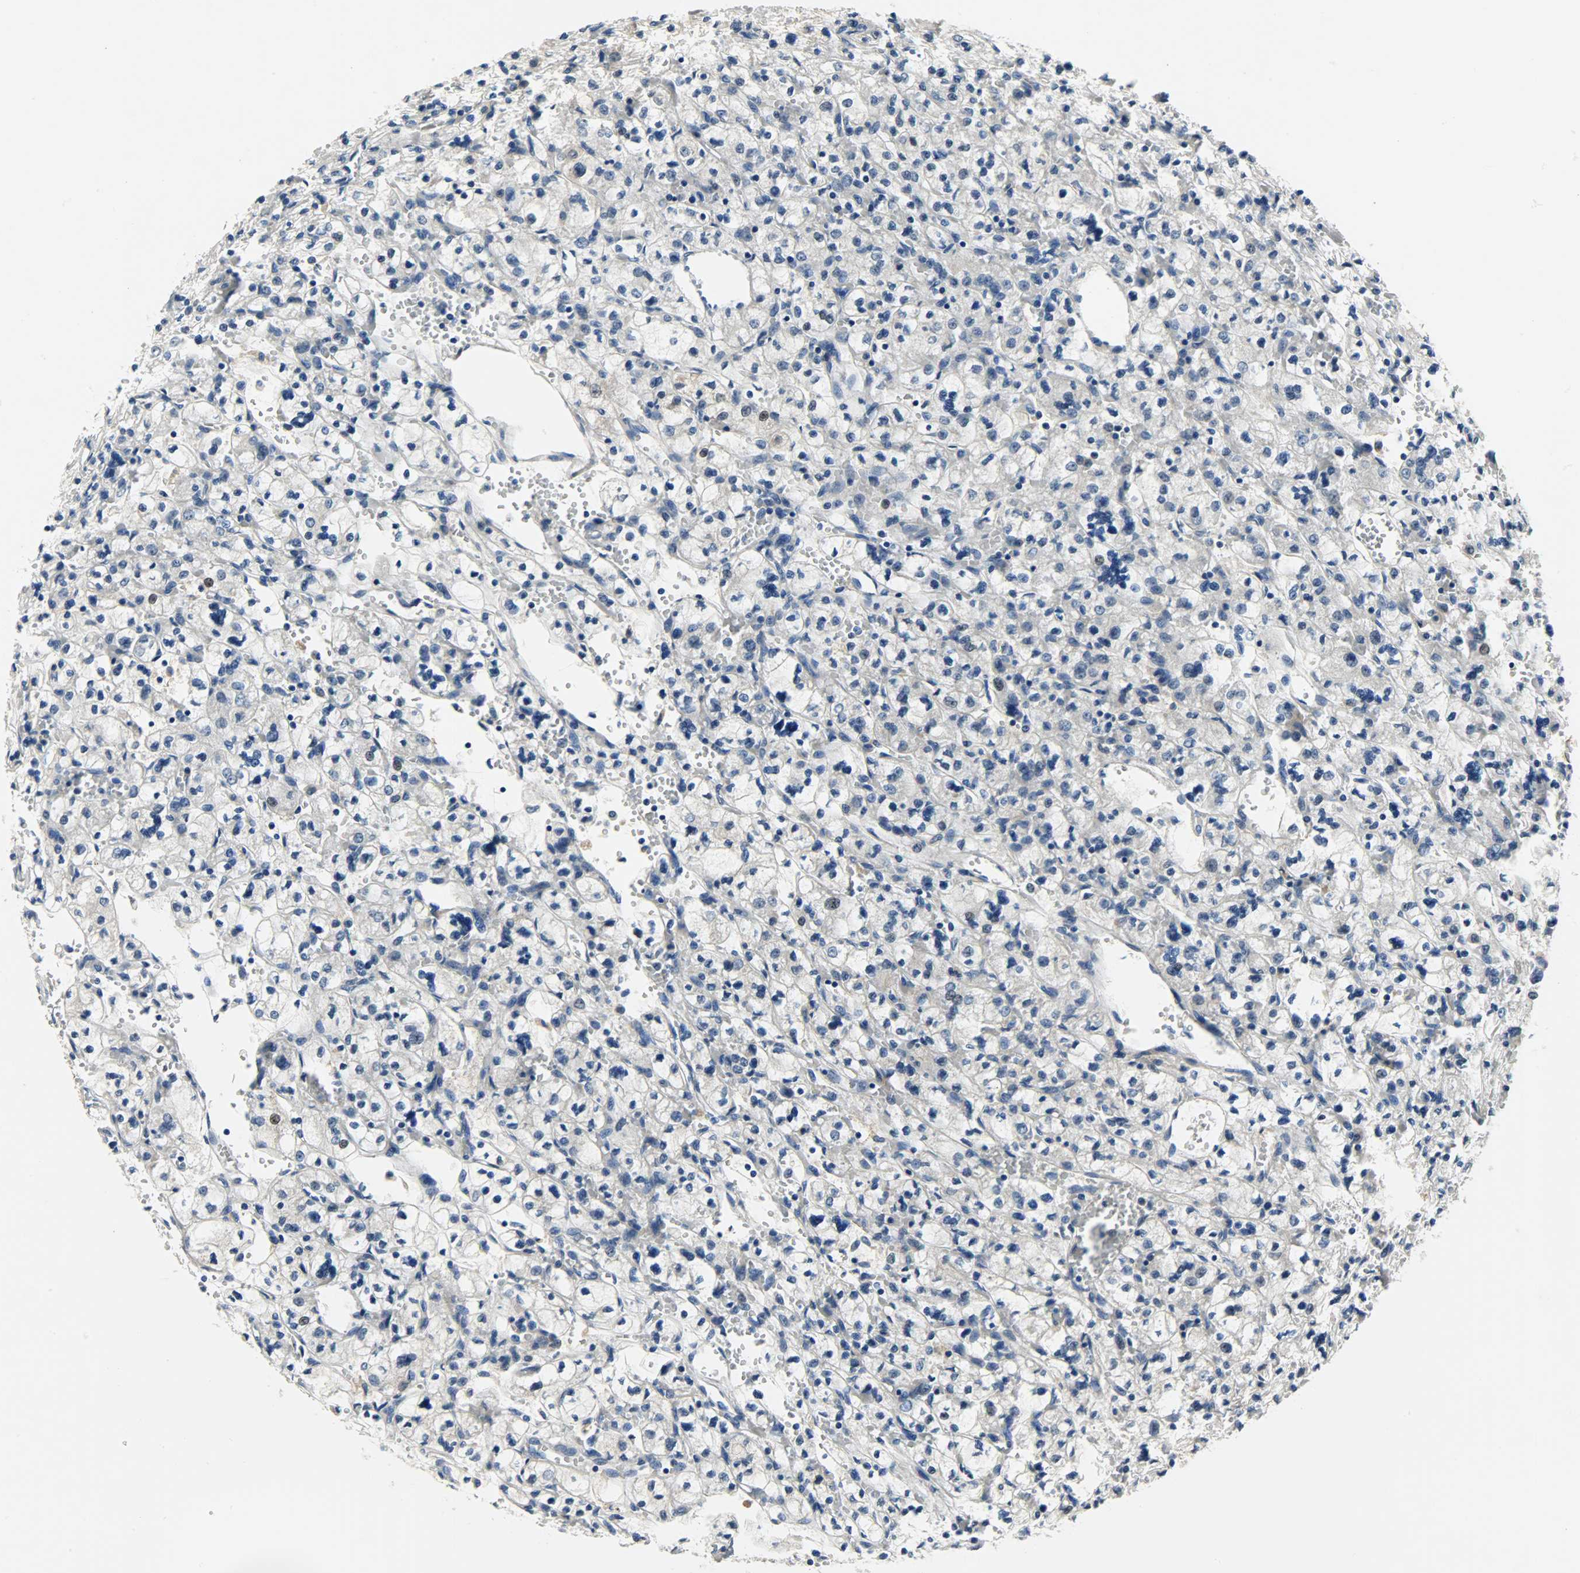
{"staining": {"intensity": "weak", "quantity": "25%-75%", "location": "cytoplasmic/membranous,nuclear"}, "tissue": "renal cancer", "cell_type": "Tumor cells", "image_type": "cancer", "snomed": [{"axis": "morphology", "description": "Adenocarcinoma, NOS"}, {"axis": "topography", "description": "Kidney"}], "caption": "Human adenocarcinoma (renal) stained with a protein marker reveals weak staining in tumor cells.", "gene": "EIF4EBP1", "patient": {"sex": "female", "age": 83}}